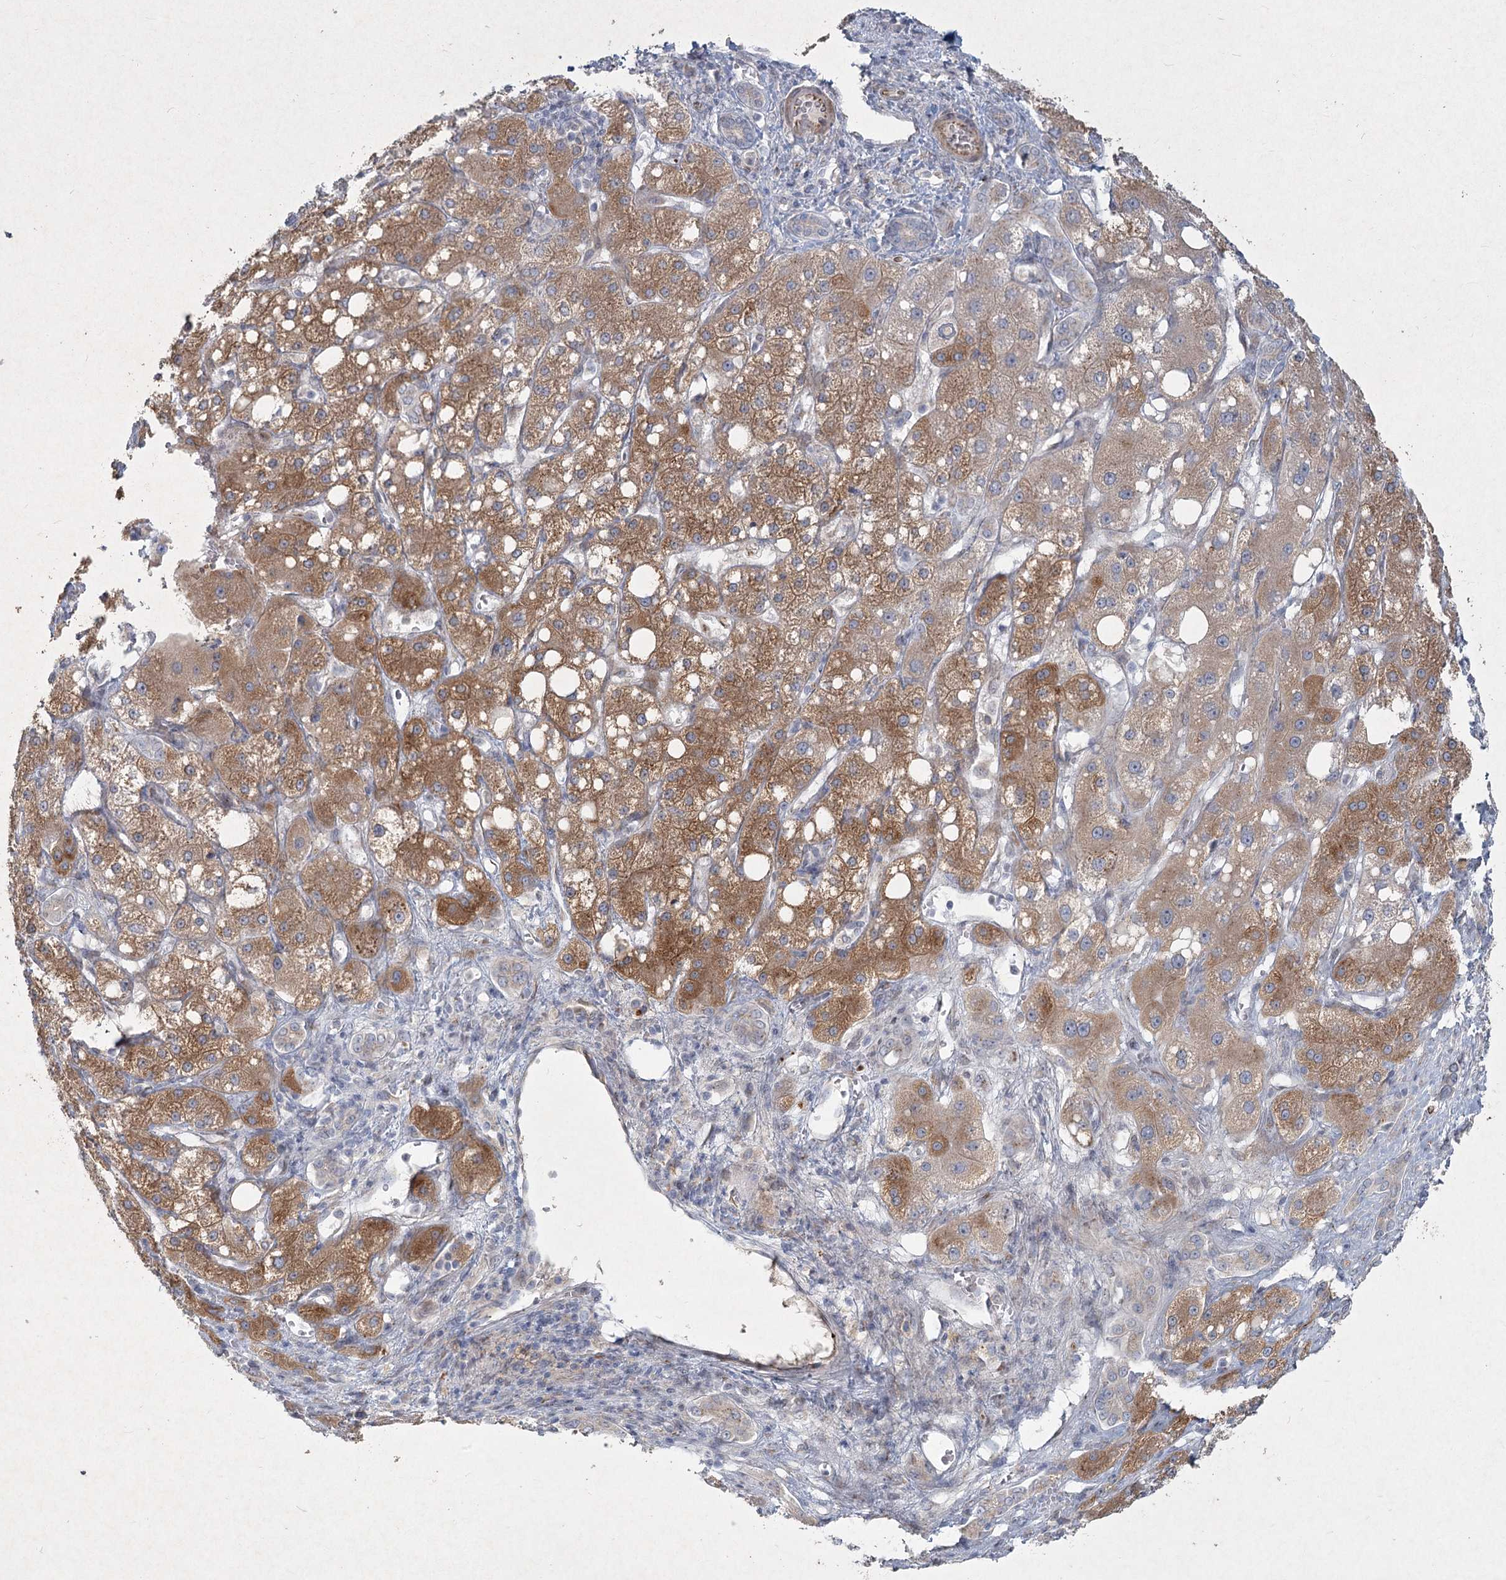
{"staining": {"intensity": "moderate", "quantity": ">75%", "location": "cytoplasmic/membranous"}, "tissue": "liver cancer", "cell_type": "Tumor cells", "image_type": "cancer", "snomed": [{"axis": "morphology", "description": "Carcinoma, Hepatocellular, NOS"}, {"axis": "topography", "description": "Liver"}], "caption": "The immunohistochemical stain shows moderate cytoplasmic/membranous positivity in tumor cells of liver cancer tissue. (DAB (3,3'-diaminobenzidine) IHC with brightfield microscopy, high magnification).", "gene": "LRP2BP", "patient": {"sex": "male", "age": 80}}